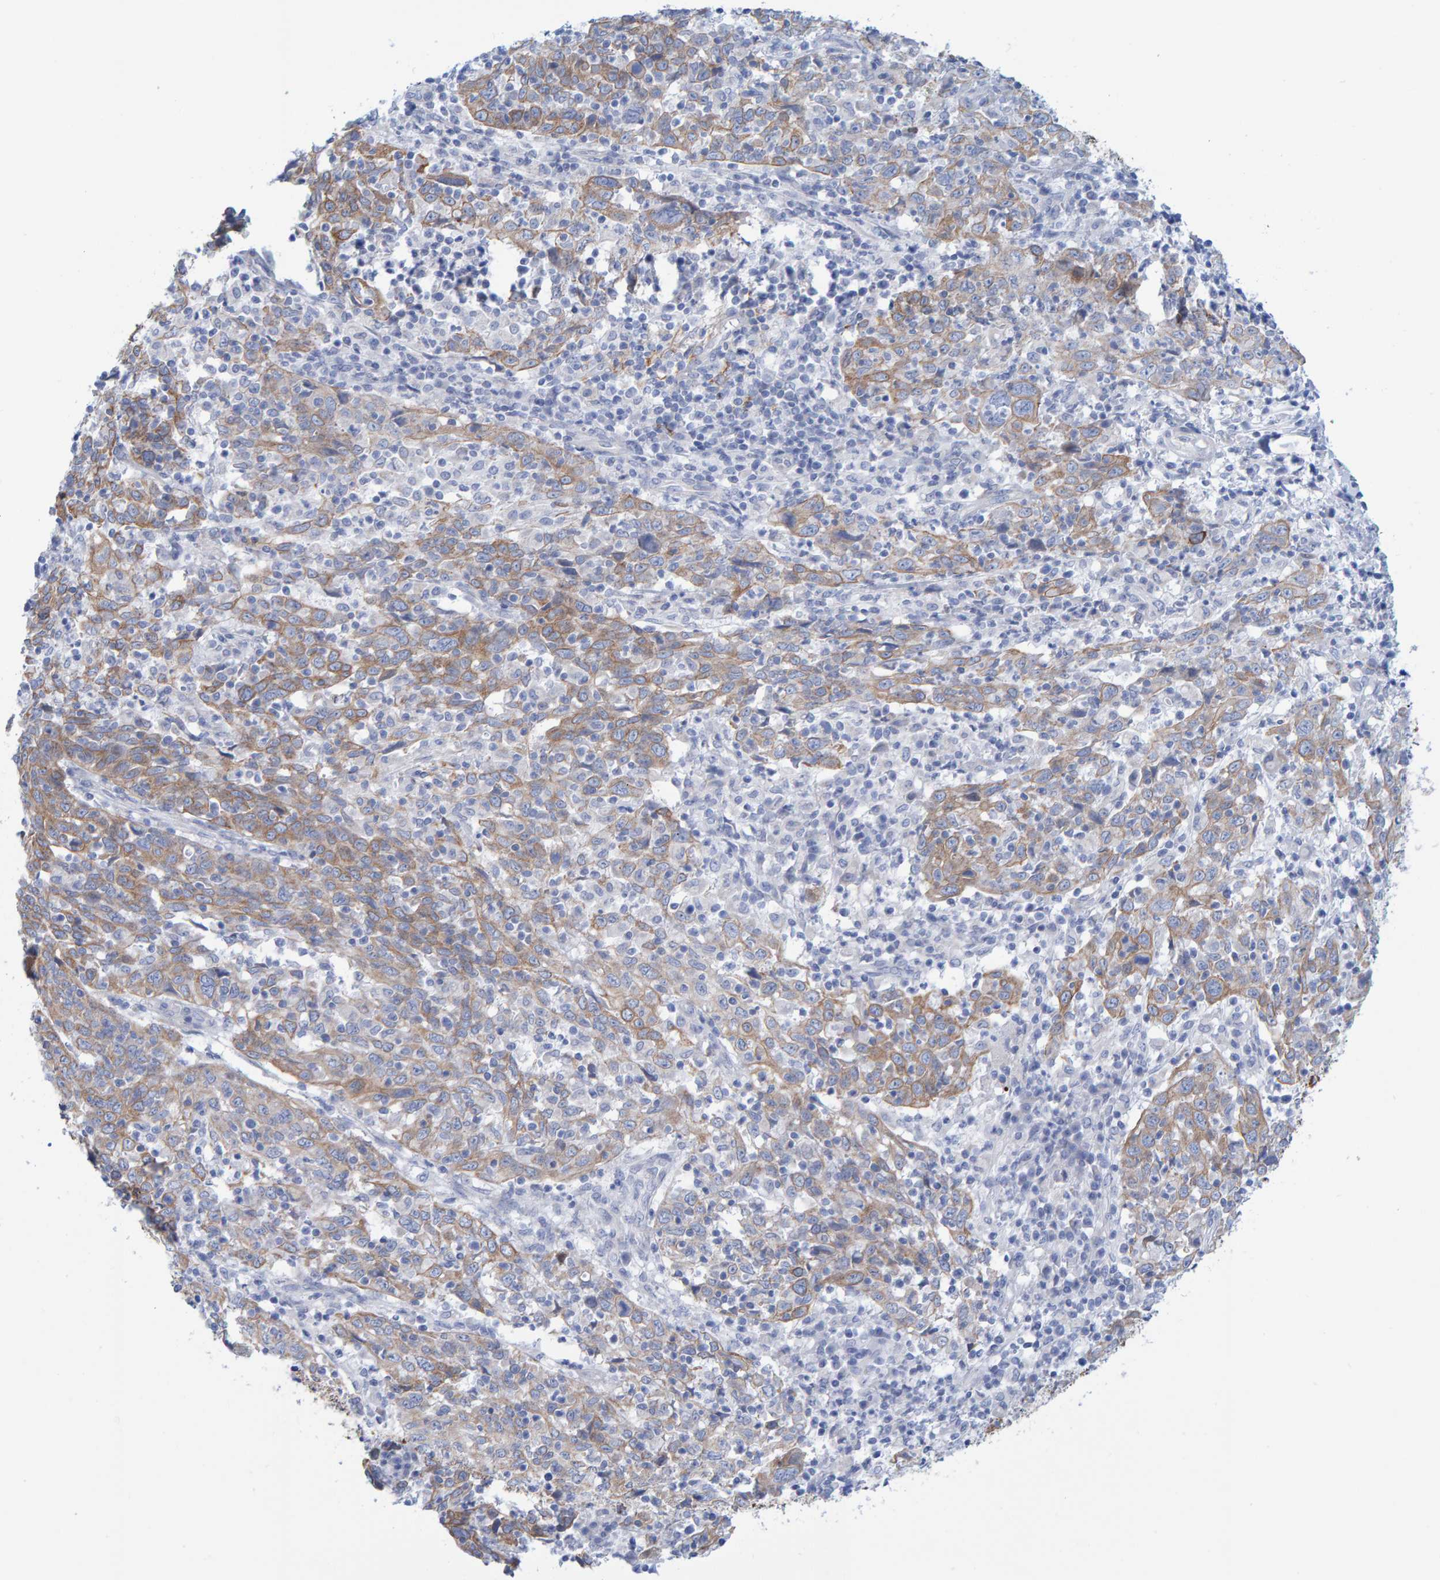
{"staining": {"intensity": "moderate", "quantity": "25%-75%", "location": "cytoplasmic/membranous"}, "tissue": "cervical cancer", "cell_type": "Tumor cells", "image_type": "cancer", "snomed": [{"axis": "morphology", "description": "Squamous cell carcinoma, NOS"}, {"axis": "topography", "description": "Cervix"}], "caption": "Protein staining exhibits moderate cytoplasmic/membranous positivity in about 25%-75% of tumor cells in squamous cell carcinoma (cervical).", "gene": "JAKMIP3", "patient": {"sex": "female", "age": 46}}